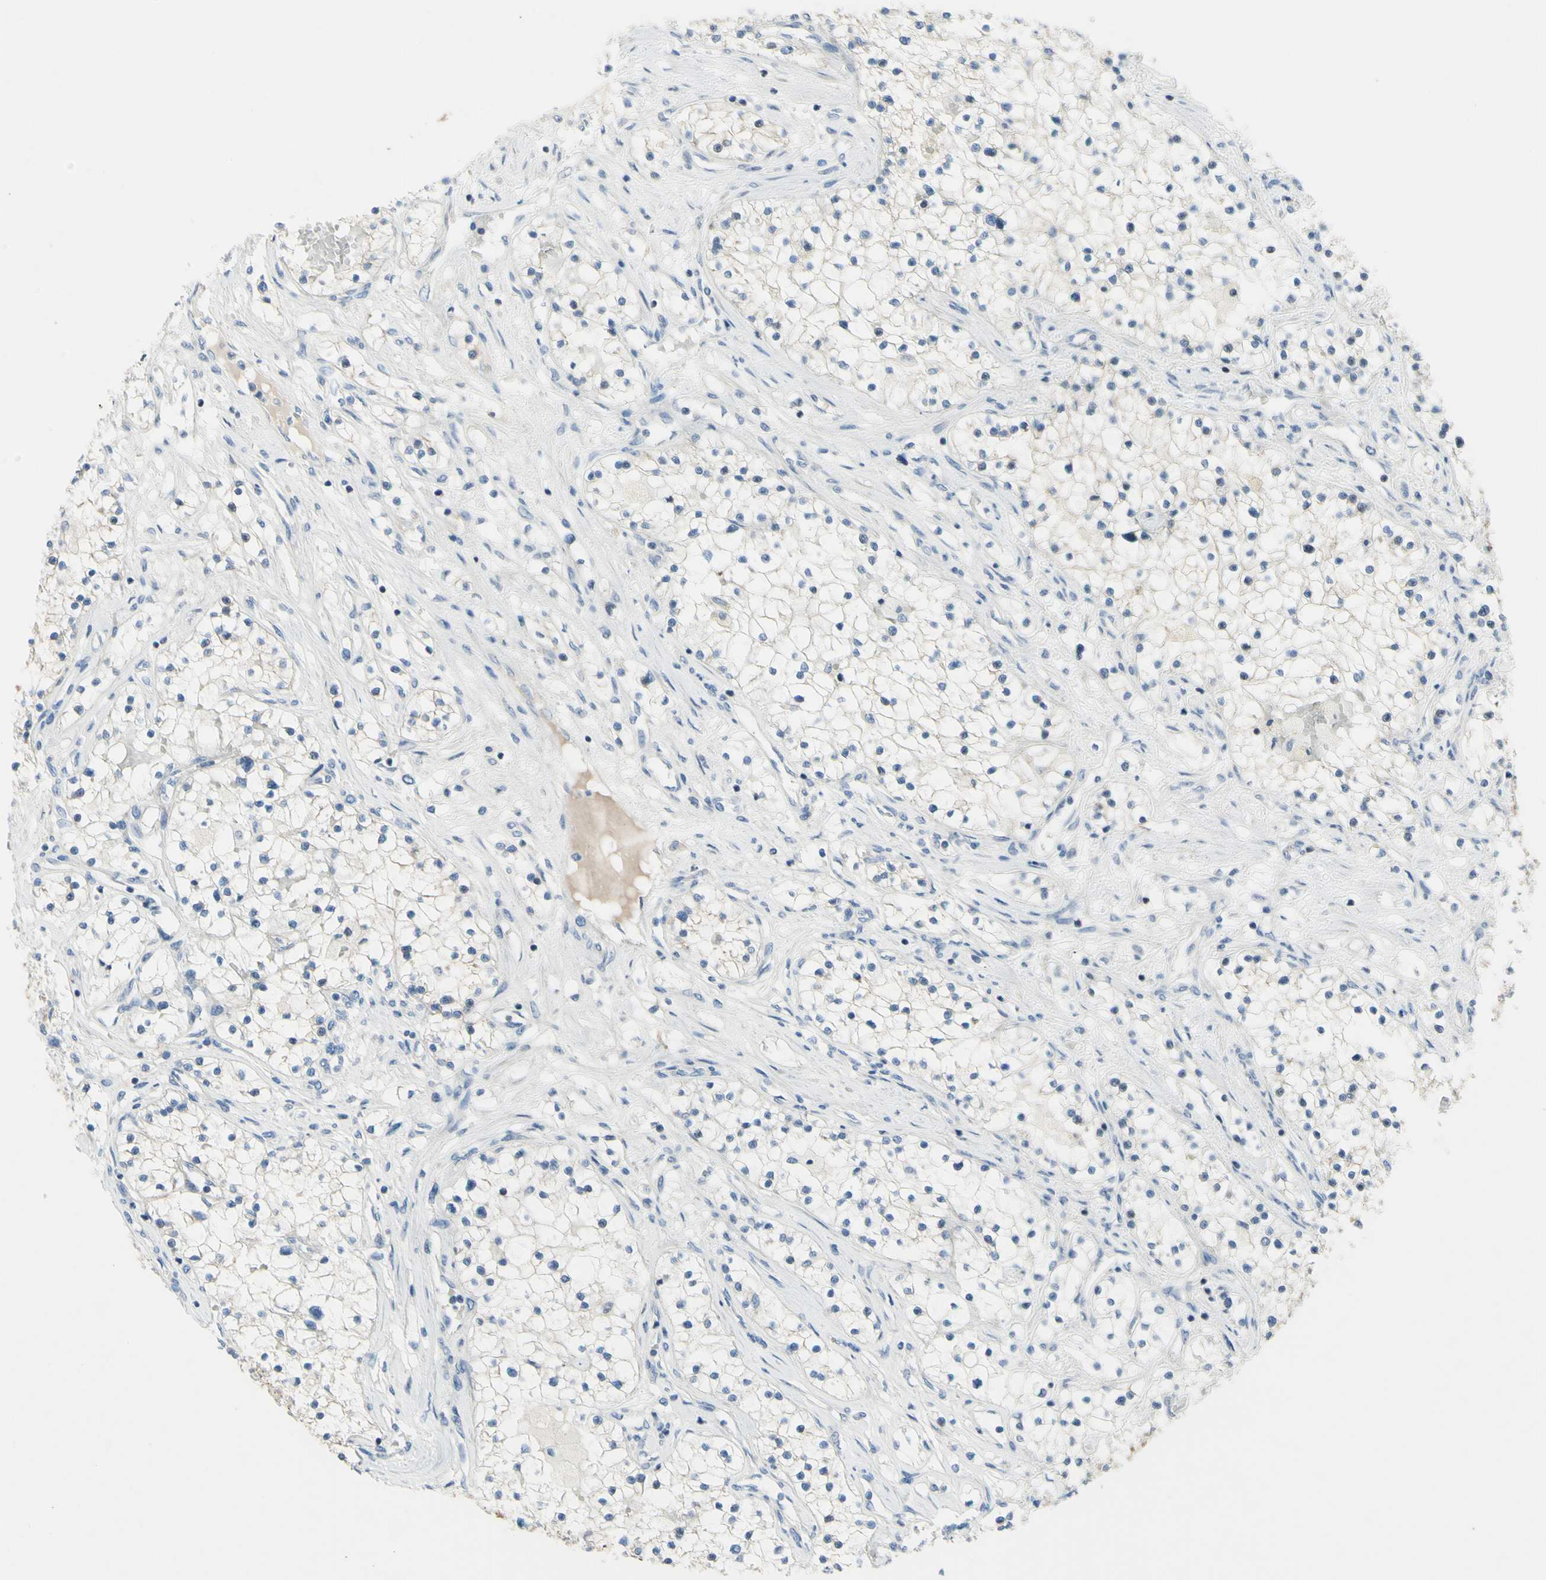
{"staining": {"intensity": "negative", "quantity": "none", "location": "none"}, "tissue": "renal cancer", "cell_type": "Tumor cells", "image_type": "cancer", "snomed": [{"axis": "morphology", "description": "Adenocarcinoma, NOS"}, {"axis": "topography", "description": "Kidney"}], "caption": "DAB immunohistochemical staining of human adenocarcinoma (renal) displays no significant positivity in tumor cells.", "gene": "MUC1", "patient": {"sex": "male", "age": 68}}